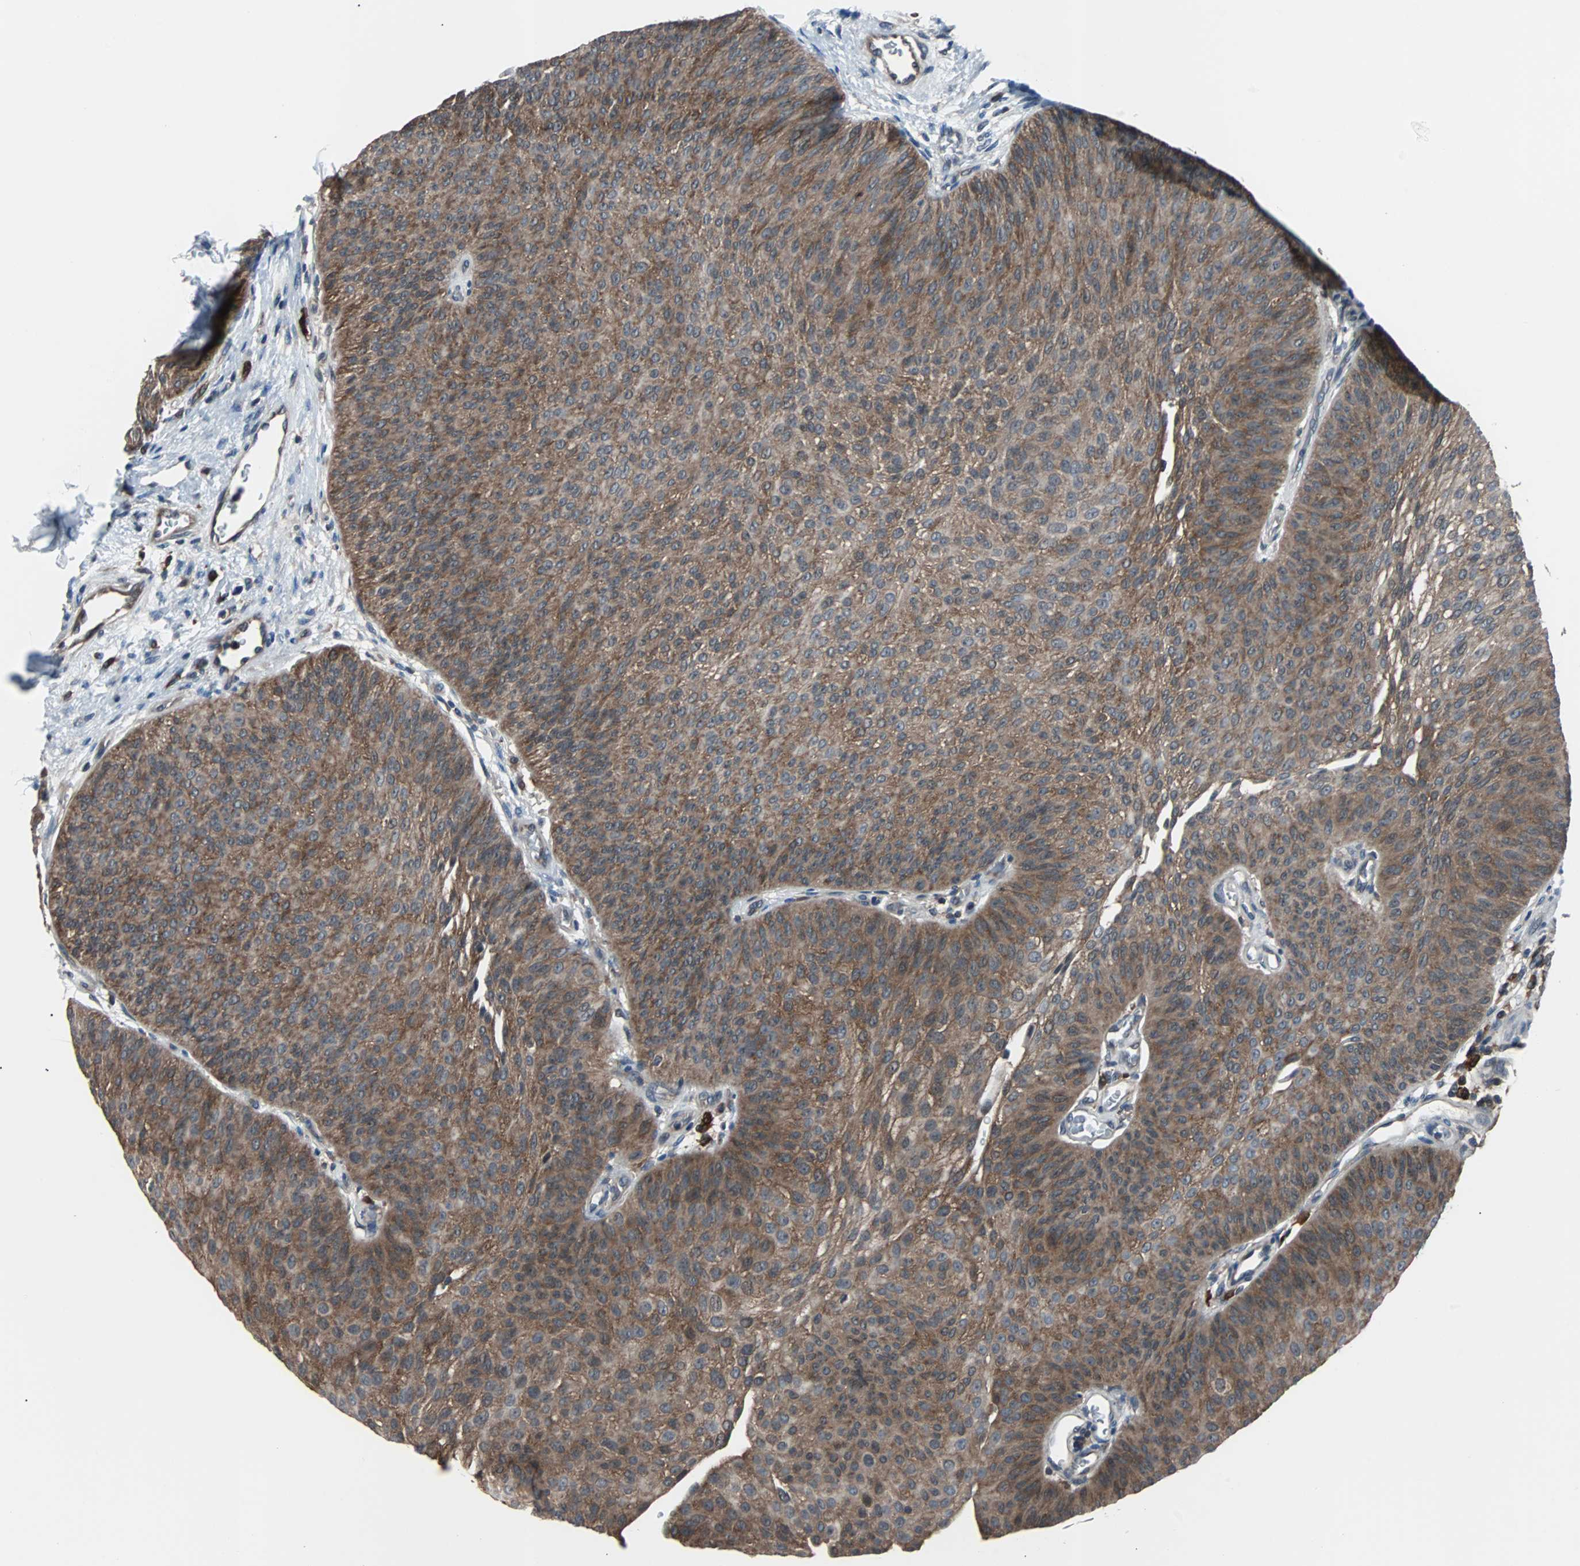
{"staining": {"intensity": "moderate", "quantity": ">75%", "location": "cytoplasmic/membranous"}, "tissue": "urothelial cancer", "cell_type": "Tumor cells", "image_type": "cancer", "snomed": [{"axis": "morphology", "description": "Urothelial carcinoma, Low grade"}, {"axis": "topography", "description": "Urinary bladder"}], "caption": "Low-grade urothelial carcinoma stained with a protein marker exhibits moderate staining in tumor cells.", "gene": "PAK1", "patient": {"sex": "female", "age": 60}}